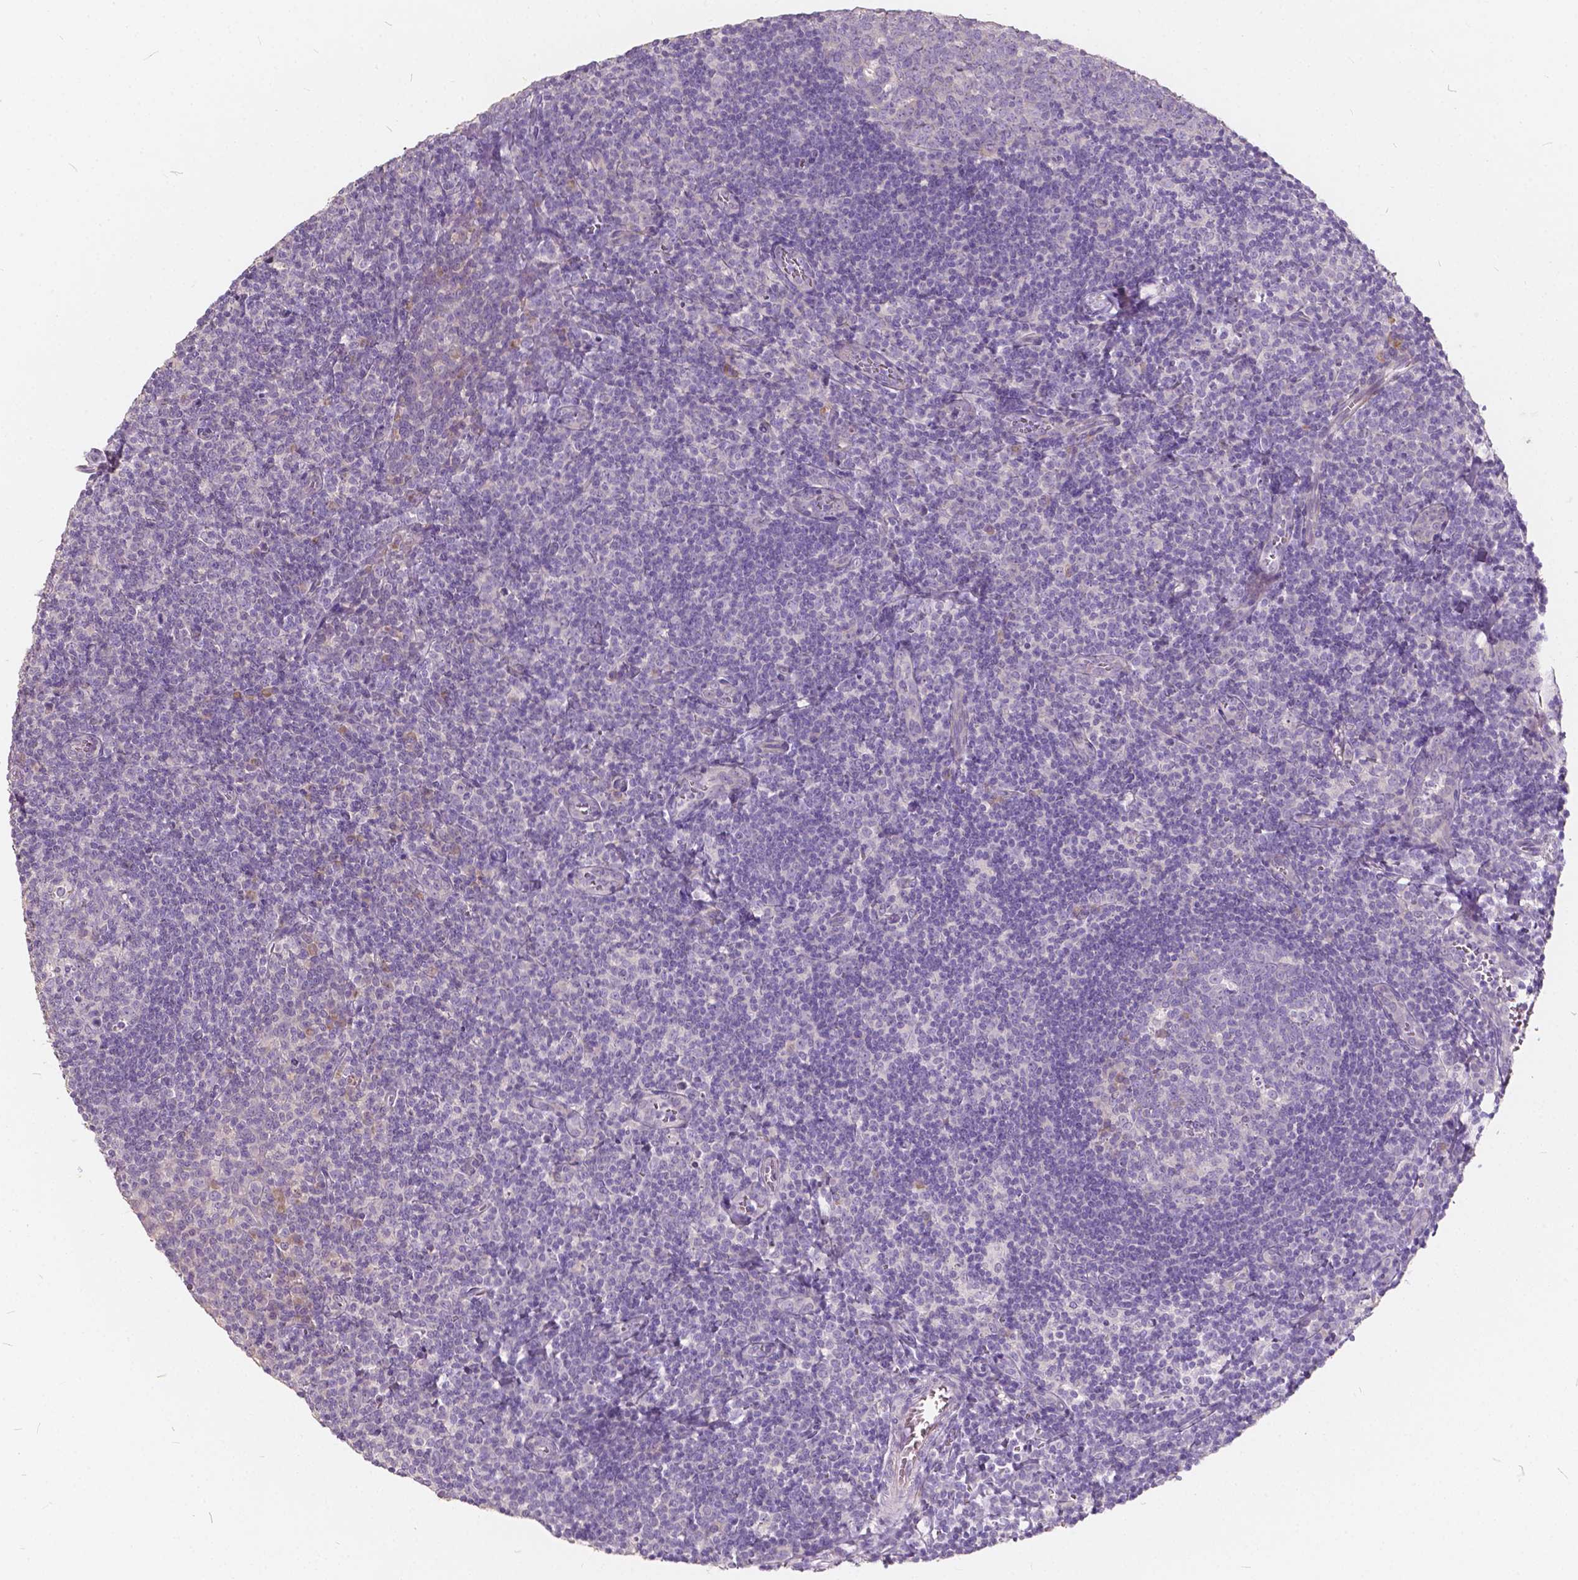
{"staining": {"intensity": "negative", "quantity": "none", "location": "none"}, "tissue": "lymph node", "cell_type": "Germinal center cells", "image_type": "normal", "snomed": [{"axis": "morphology", "description": "Normal tissue, NOS"}, {"axis": "topography", "description": "Lymph node"}], "caption": "Germinal center cells are negative for brown protein staining in unremarkable lymph node. (DAB (3,3'-diaminobenzidine) immunohistochemistry, high magnification).", "gene": "SLC7A8", "patient": {"sex": "female", "age": 21}}